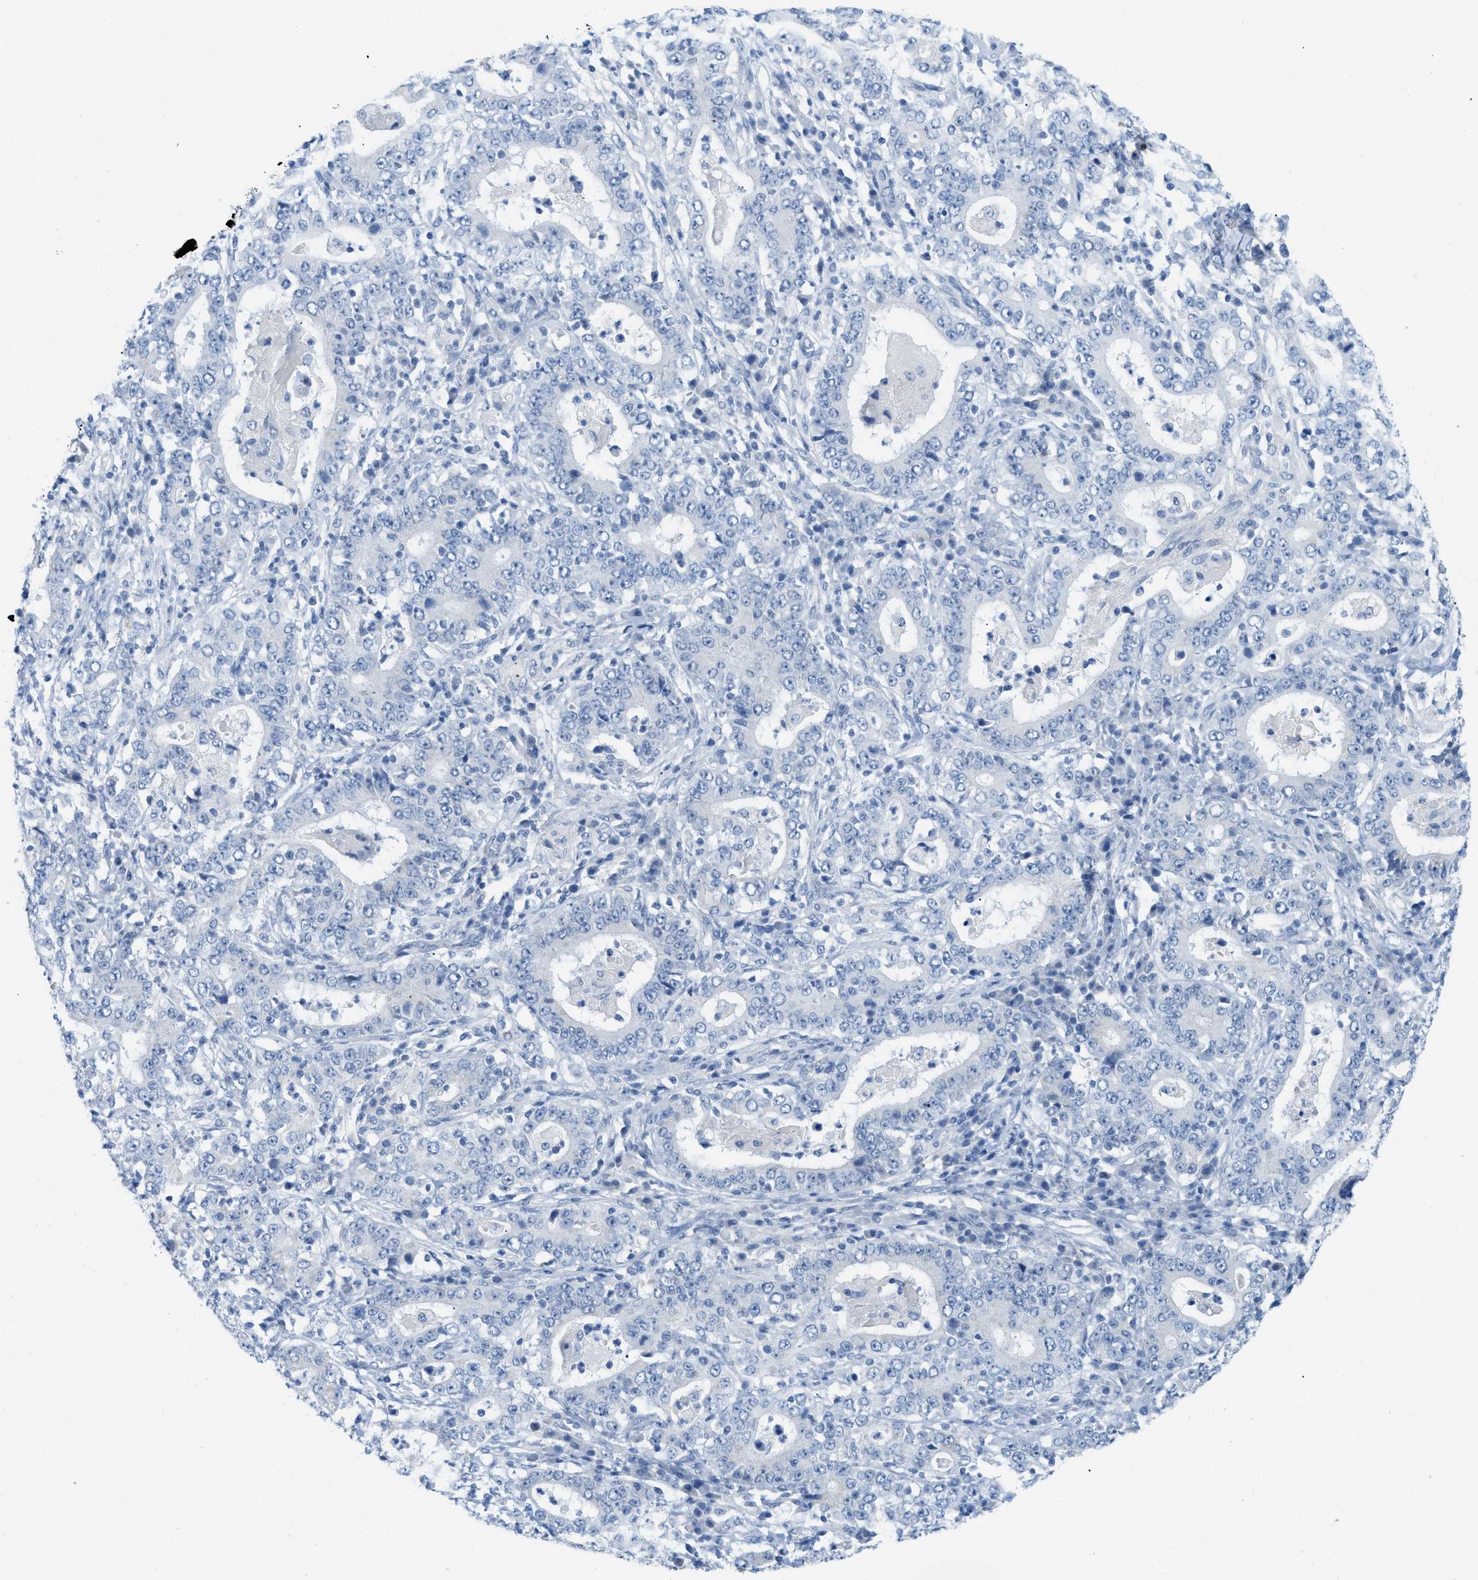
{"staining": {"intensity": "negative", "quantity": "none", "location": "none"}, "tissue": "stomach cancer", "cell_type": "Tumor cells", "image_type": "cancer", "snomed": [{"axis": "morphology", "description": "Normal tissue, NOS"}, {"axis": "morphology", "description": "Adenocarcinoma, NOS"}, {"axis": "topography", "description": "Stomach, upper"}, {"axis": "topography", "description": "Stomach"}], "caption": "Immunohistochemistry (IHC) micrograph of neoplastic tissue: human stomach cancer stained with DAB (3,3'-diaminobenzidine) shows no significant protein expression in tumor cells. (Immunohistochemistry, brightfield microscopy, high magnification).", "gene": "HLTF", "patient": {"sex": "male", "age": 59}}